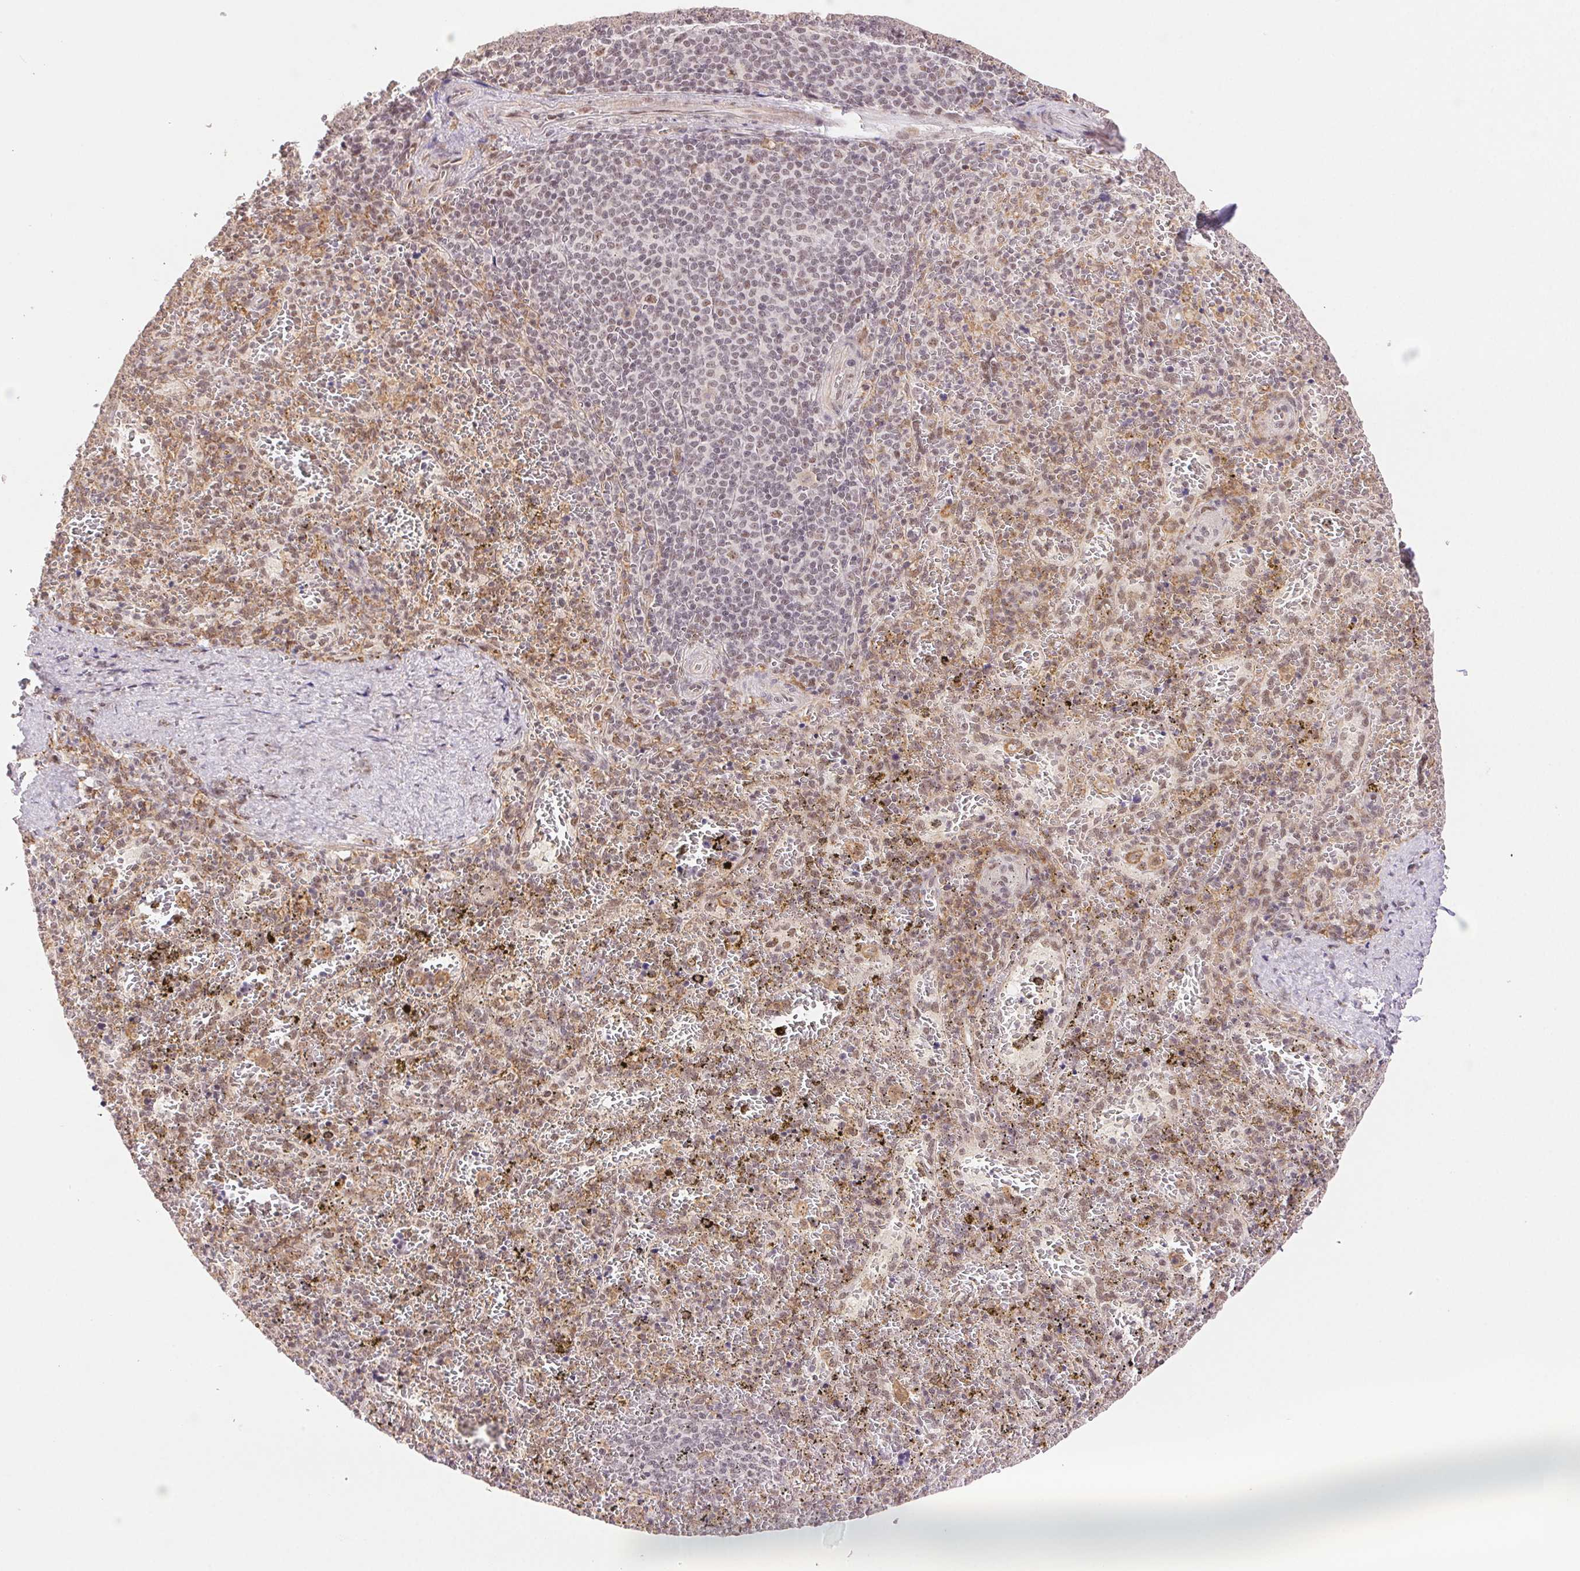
{"staining": {"intensity": "moderate", "quantity": "<25%", "location": "nuclear"}, "tissue": "spleen", "cell_type": "Cells in red pulp", "image_type": "normal", "snomed": [{"axis": "morphology", "description": "Normal tissue, NOS"}, {"axis": "topography", "description": "Spleen"}], "caption": "Spleen stained with DAB IHC reveals low levels of moderate nuclear staining in approximately <25% of cells in red pulp.", "gene": "PRPF18", "patient": {"sex": "female", "age": 50}}